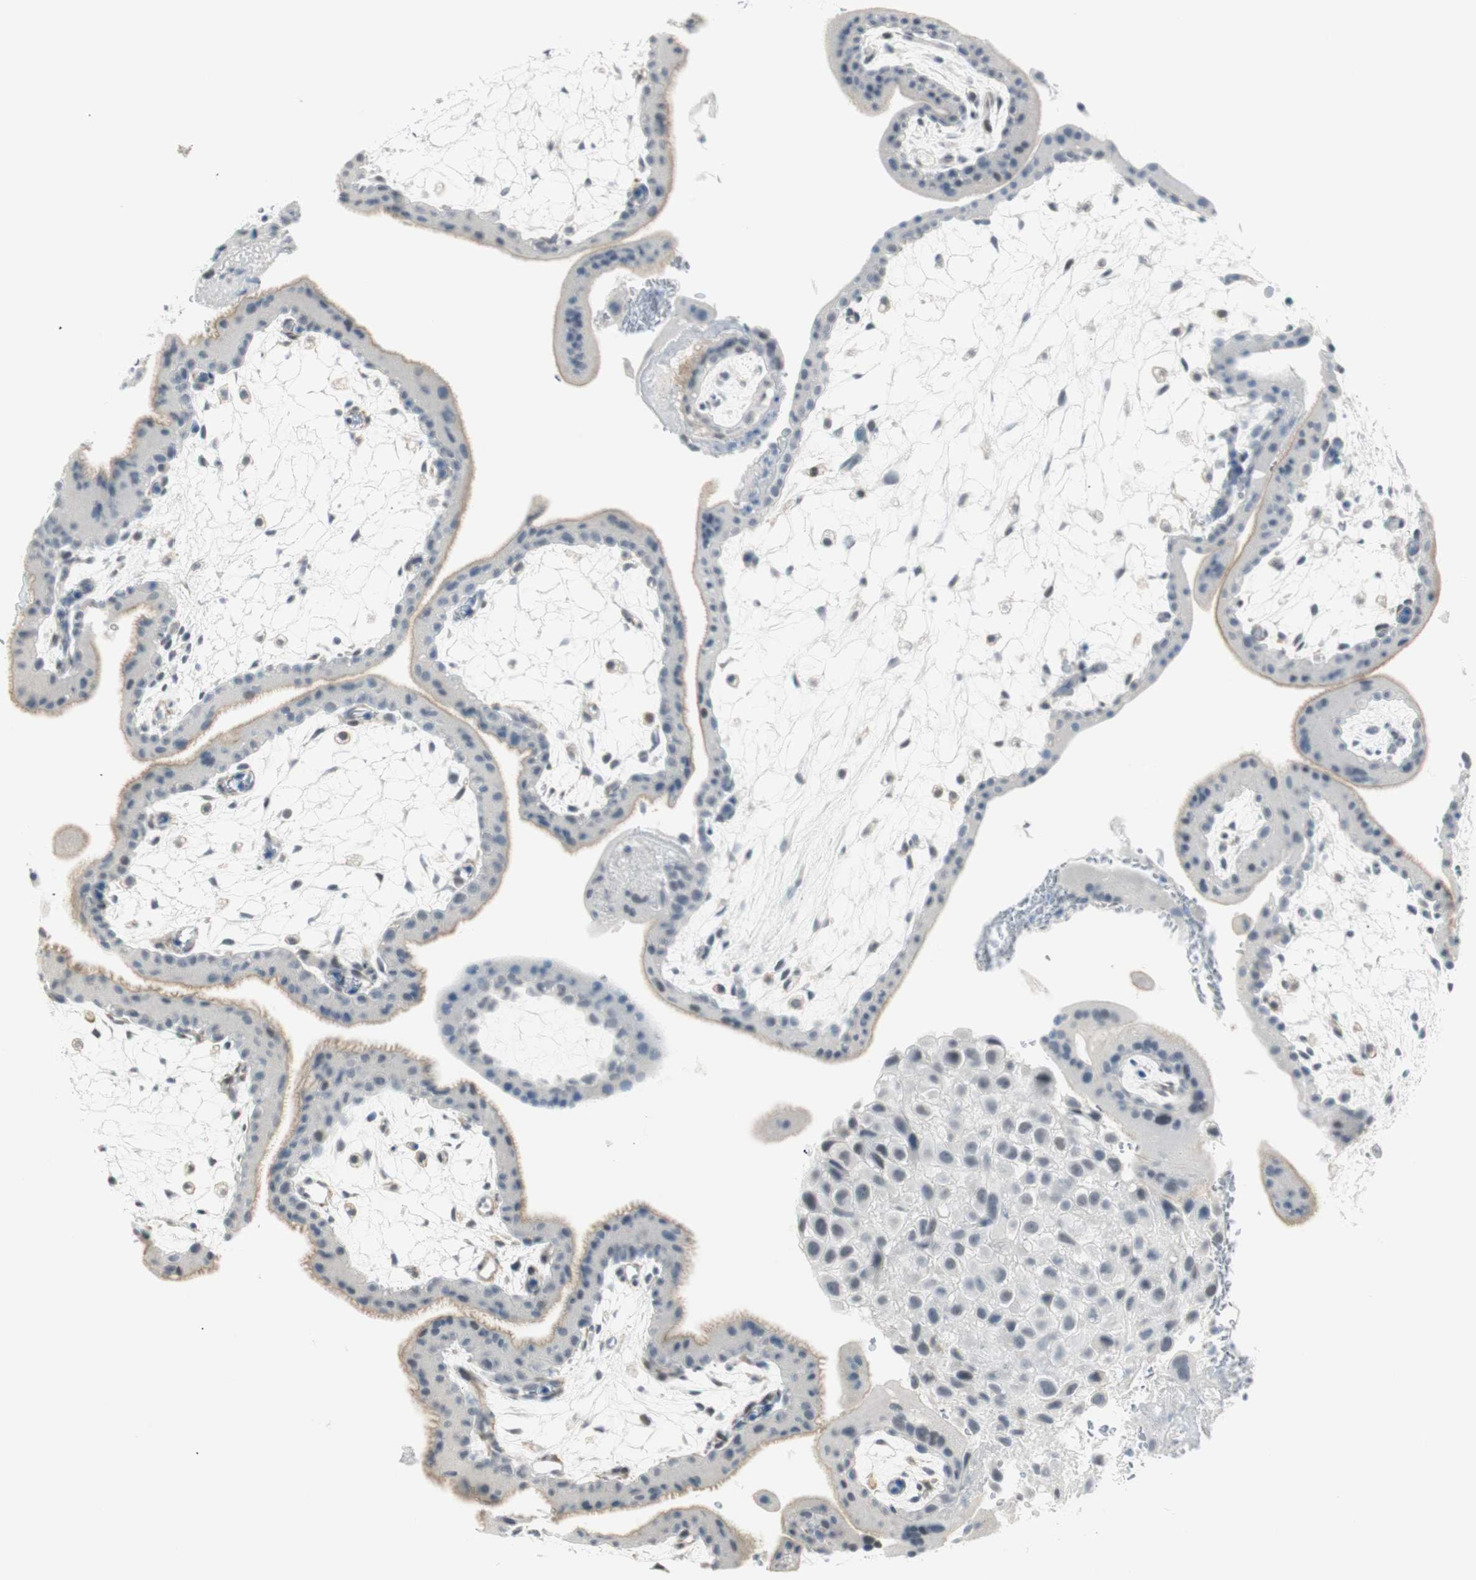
{"staining": {"intensity": "negative", "quantity": "none", "location": "none"}, "tissue": "placenta", "cell_type": "Decidual cells", "image_type": "normal", "snomed": [{"axis": "morphology", "description": "Normal tissue, NOS"}, {"axis": "topography", "description": "Placenta"}], "caption": "Decidual cells show no significant protein expression in normal placenta.", "gene": "MLLT10", "patient": {"sex": "female", "age": 35}}